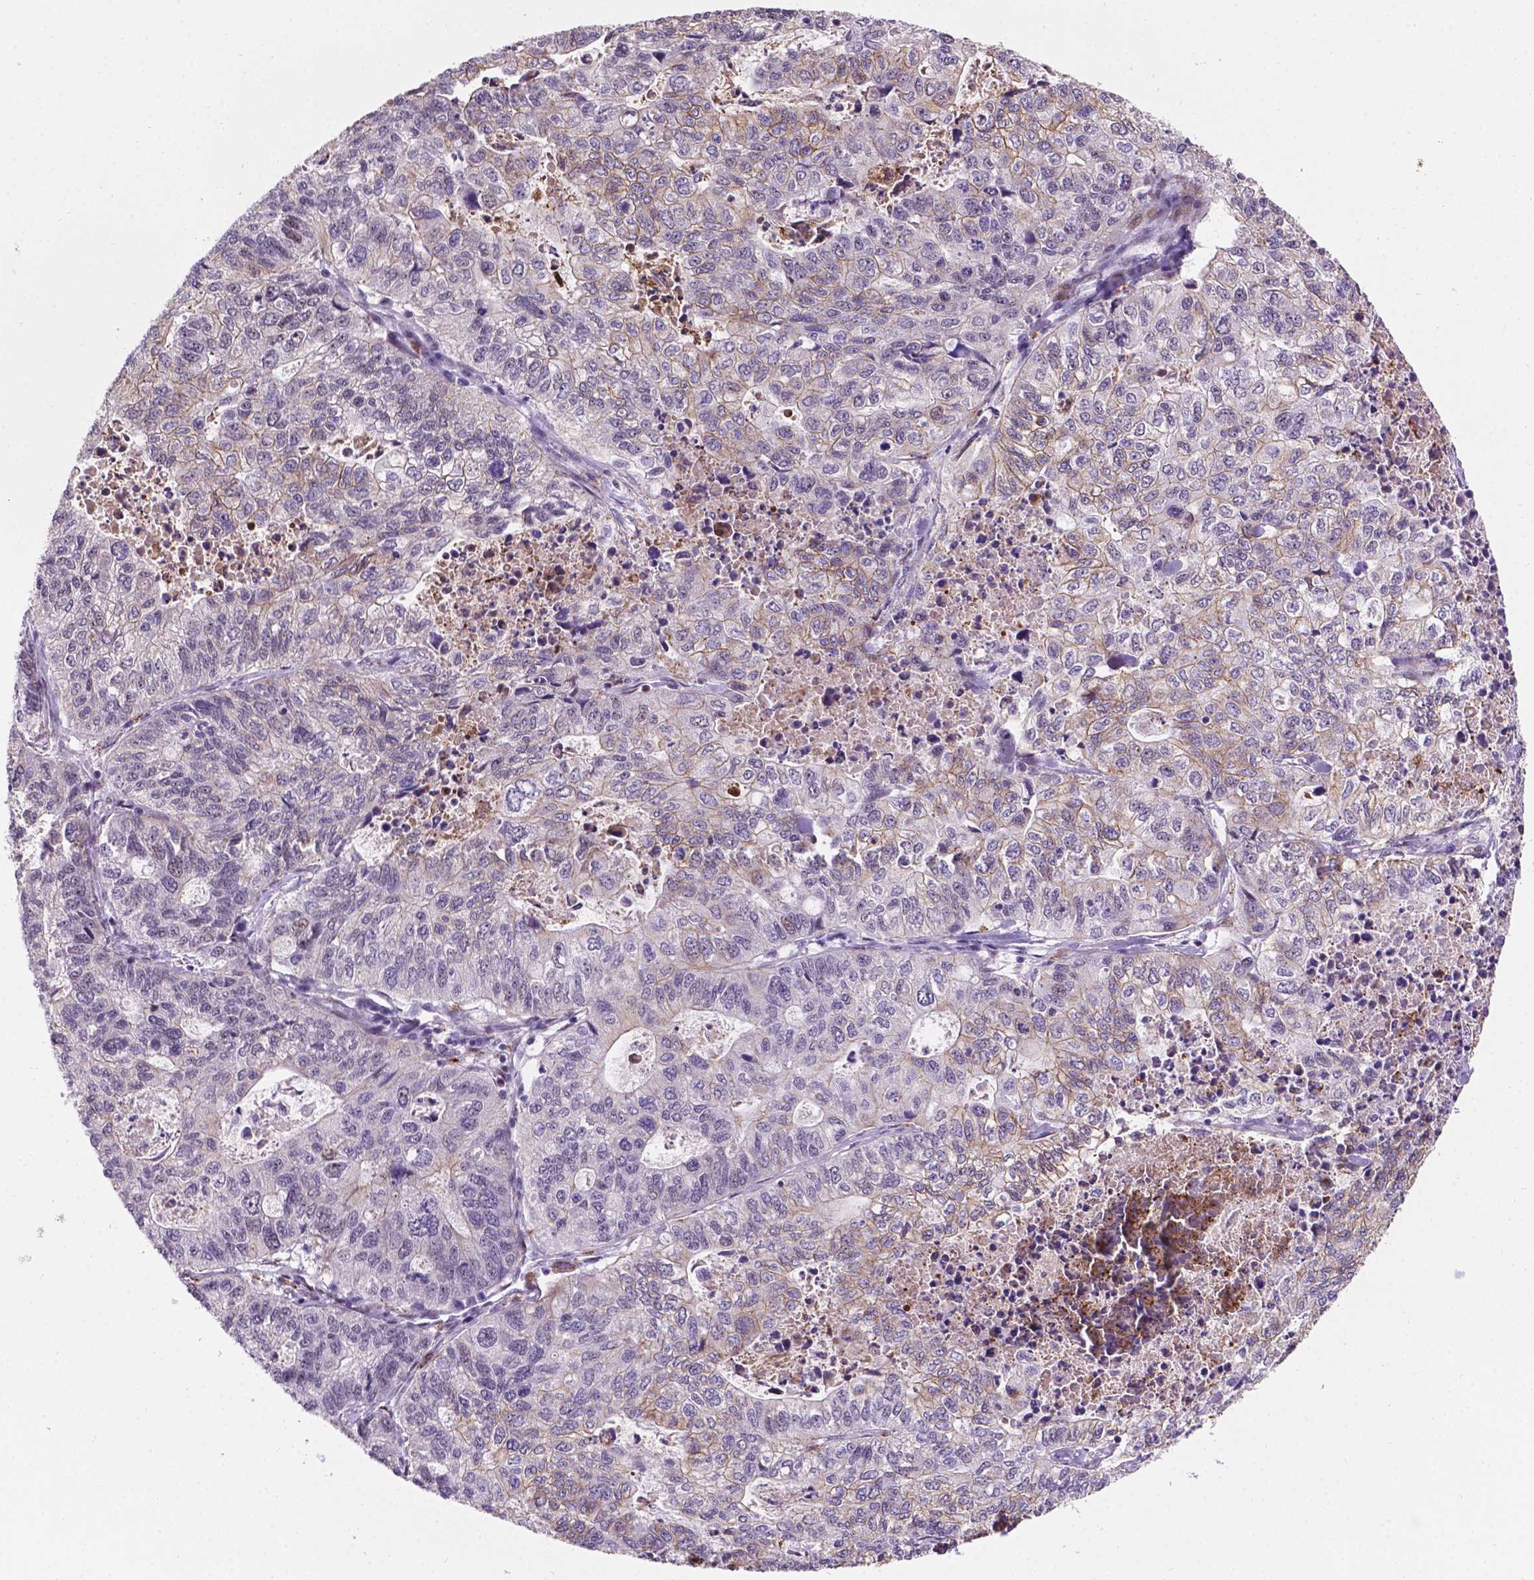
{"staining": {"intensity": "weak", "quantity": "25%-75%", "location": "cytoplasmic/membranous"}, "tissue": "stomach cancer", "cell_type": "Tumor cells", "image_type": "cancer", "snomed": [{"axis": "morphology", "description": "Adenocarcinoma, NOS"}, {"axis": "topography", "description": "Stomach, upper"}], "caption": "Protein expression analysis of human stomach cancer reveals weak cytoplasmic/membranous staining in about 25%-75% of tumor cells.", "gene": "SMAD3", "patient": {"sex": "female", "age": 67}}